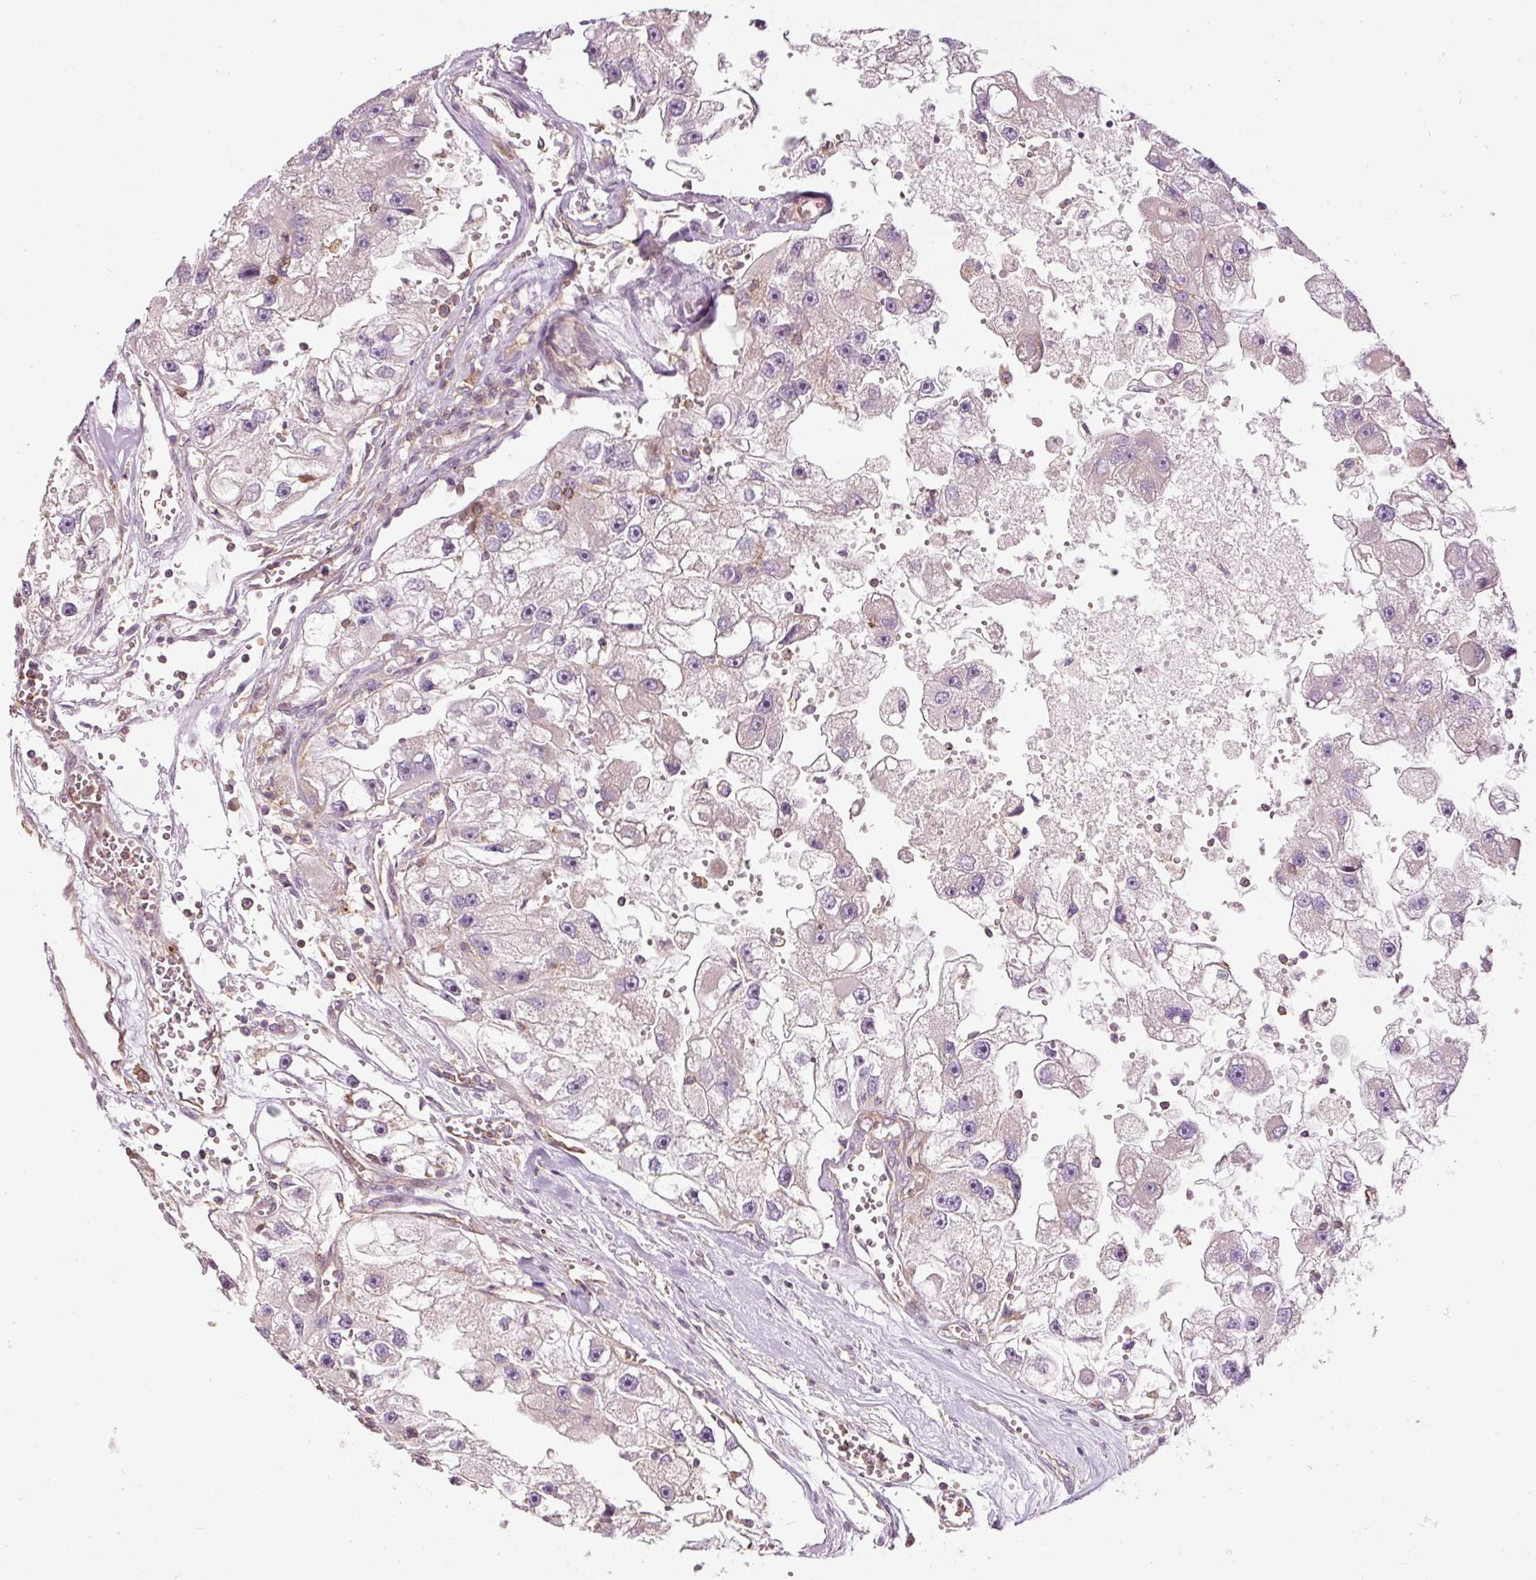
{"staining": {"intensity": "negative", "quantity": "none", "location": "none"}, "tissue": "renal cancer", "cell_type": "Tumor cells", "image_type": "cancer", "snomed": [{"axis": "morphology", "description": "Adenocarcinoma, NOS"}, {"axis": "topography", "description": "Kidney"}], "caption": "Renal cancer was stained to show a protein in brown. There is no significant positivity in tumor cells.", "gene": "SIPA1", "patient": {"sex": "male", "age": 63}}